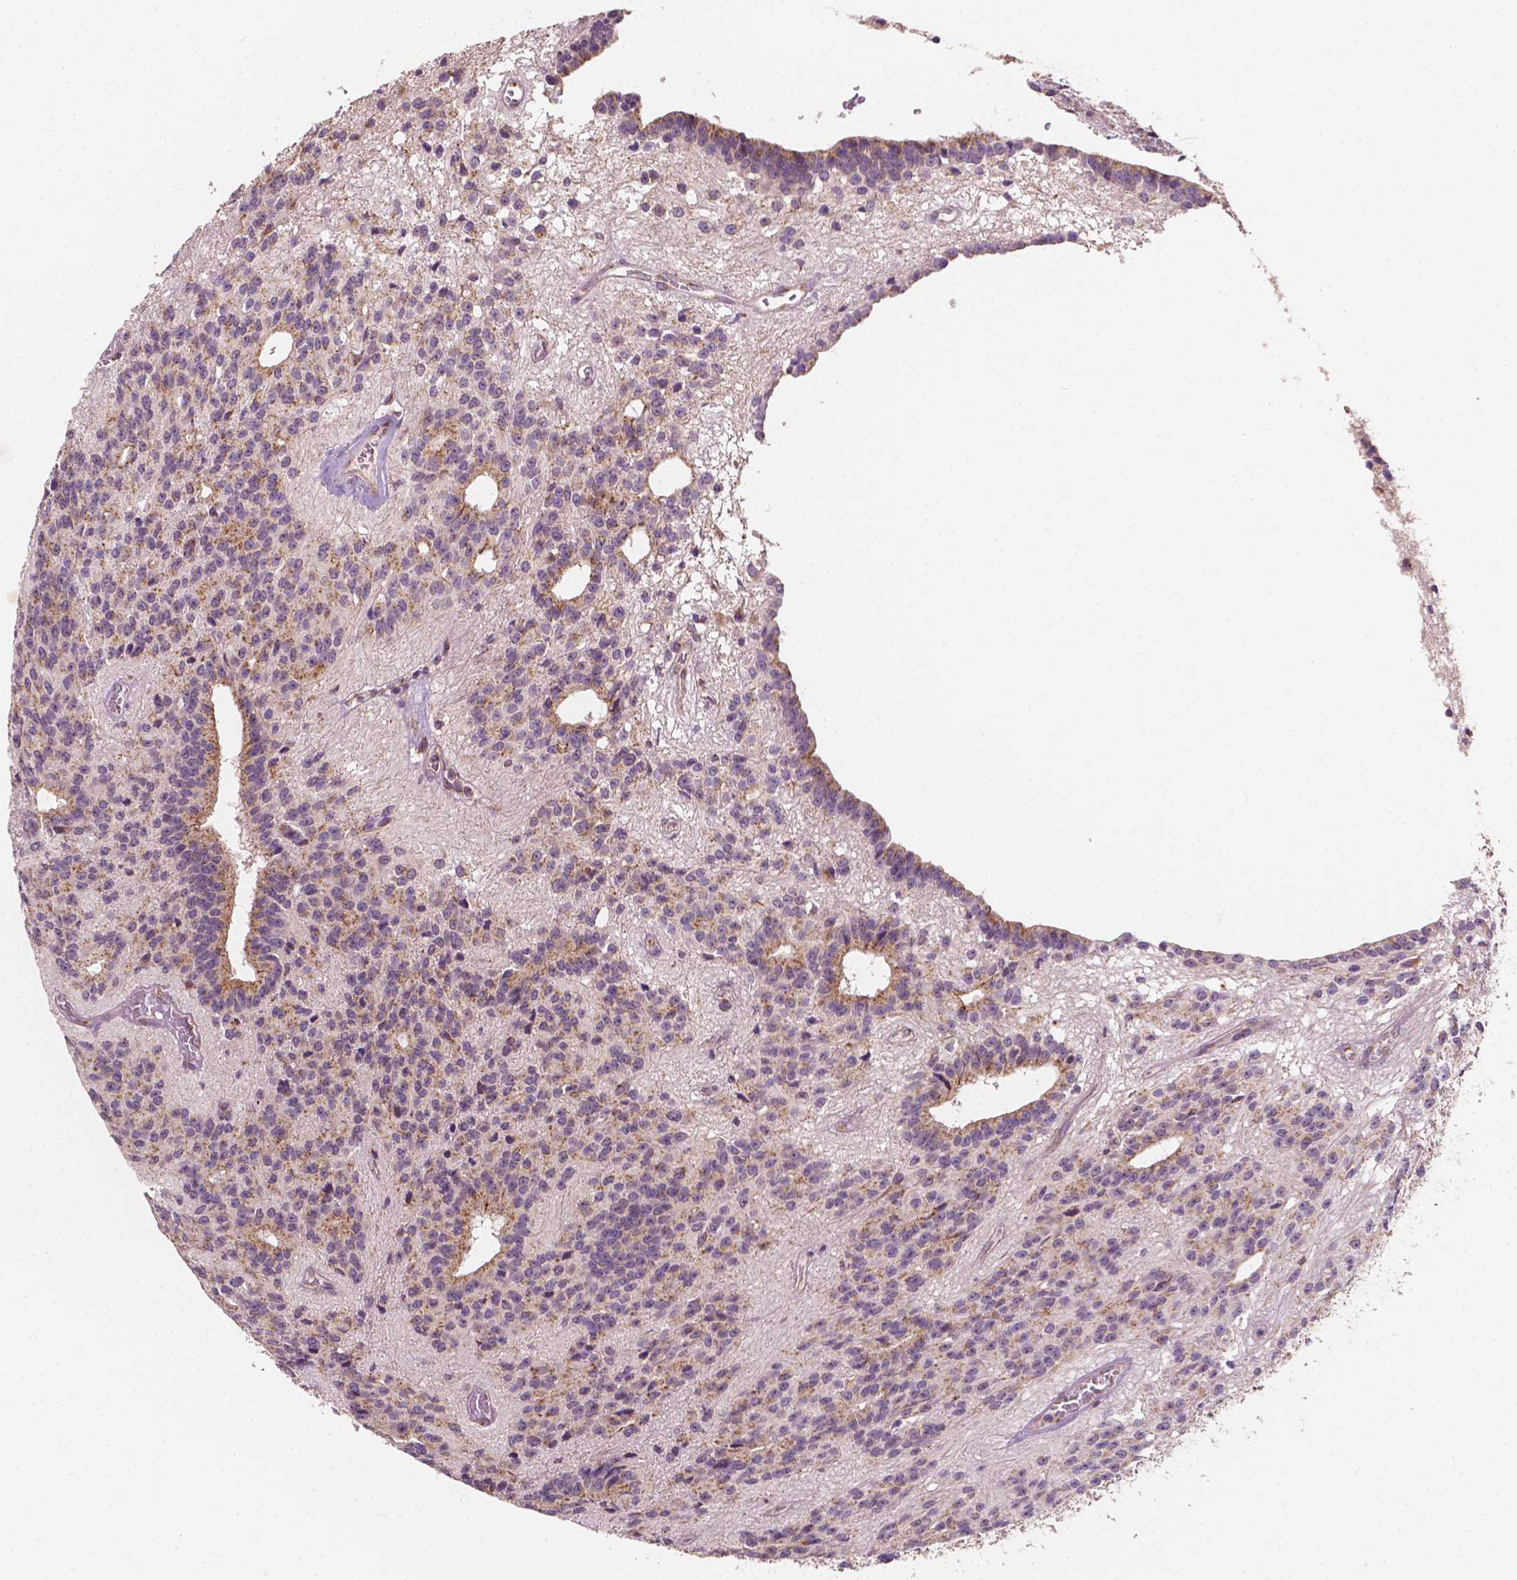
{"staining": {"intensity": "weak", "quantity": ">75%", "location": "cytoplasmic/membranous"}, "tissue": "glioma", "cell_type": "Tumor cells", "image_type": "cancer", "snomed": [{"axis": "morphology", "description": "Glioma, malignant, Low grade"}, {"axis": "topography", "description": "Brain"}], "caption": "Malignant glioma (low-grade) was stained to show a protein in brown. There is low levels of weak cytoplasmic/membranous expression in about >75% of tumor cells.", "gene": "EBAG9", "patient": {"sex": "male", "age": 31}}